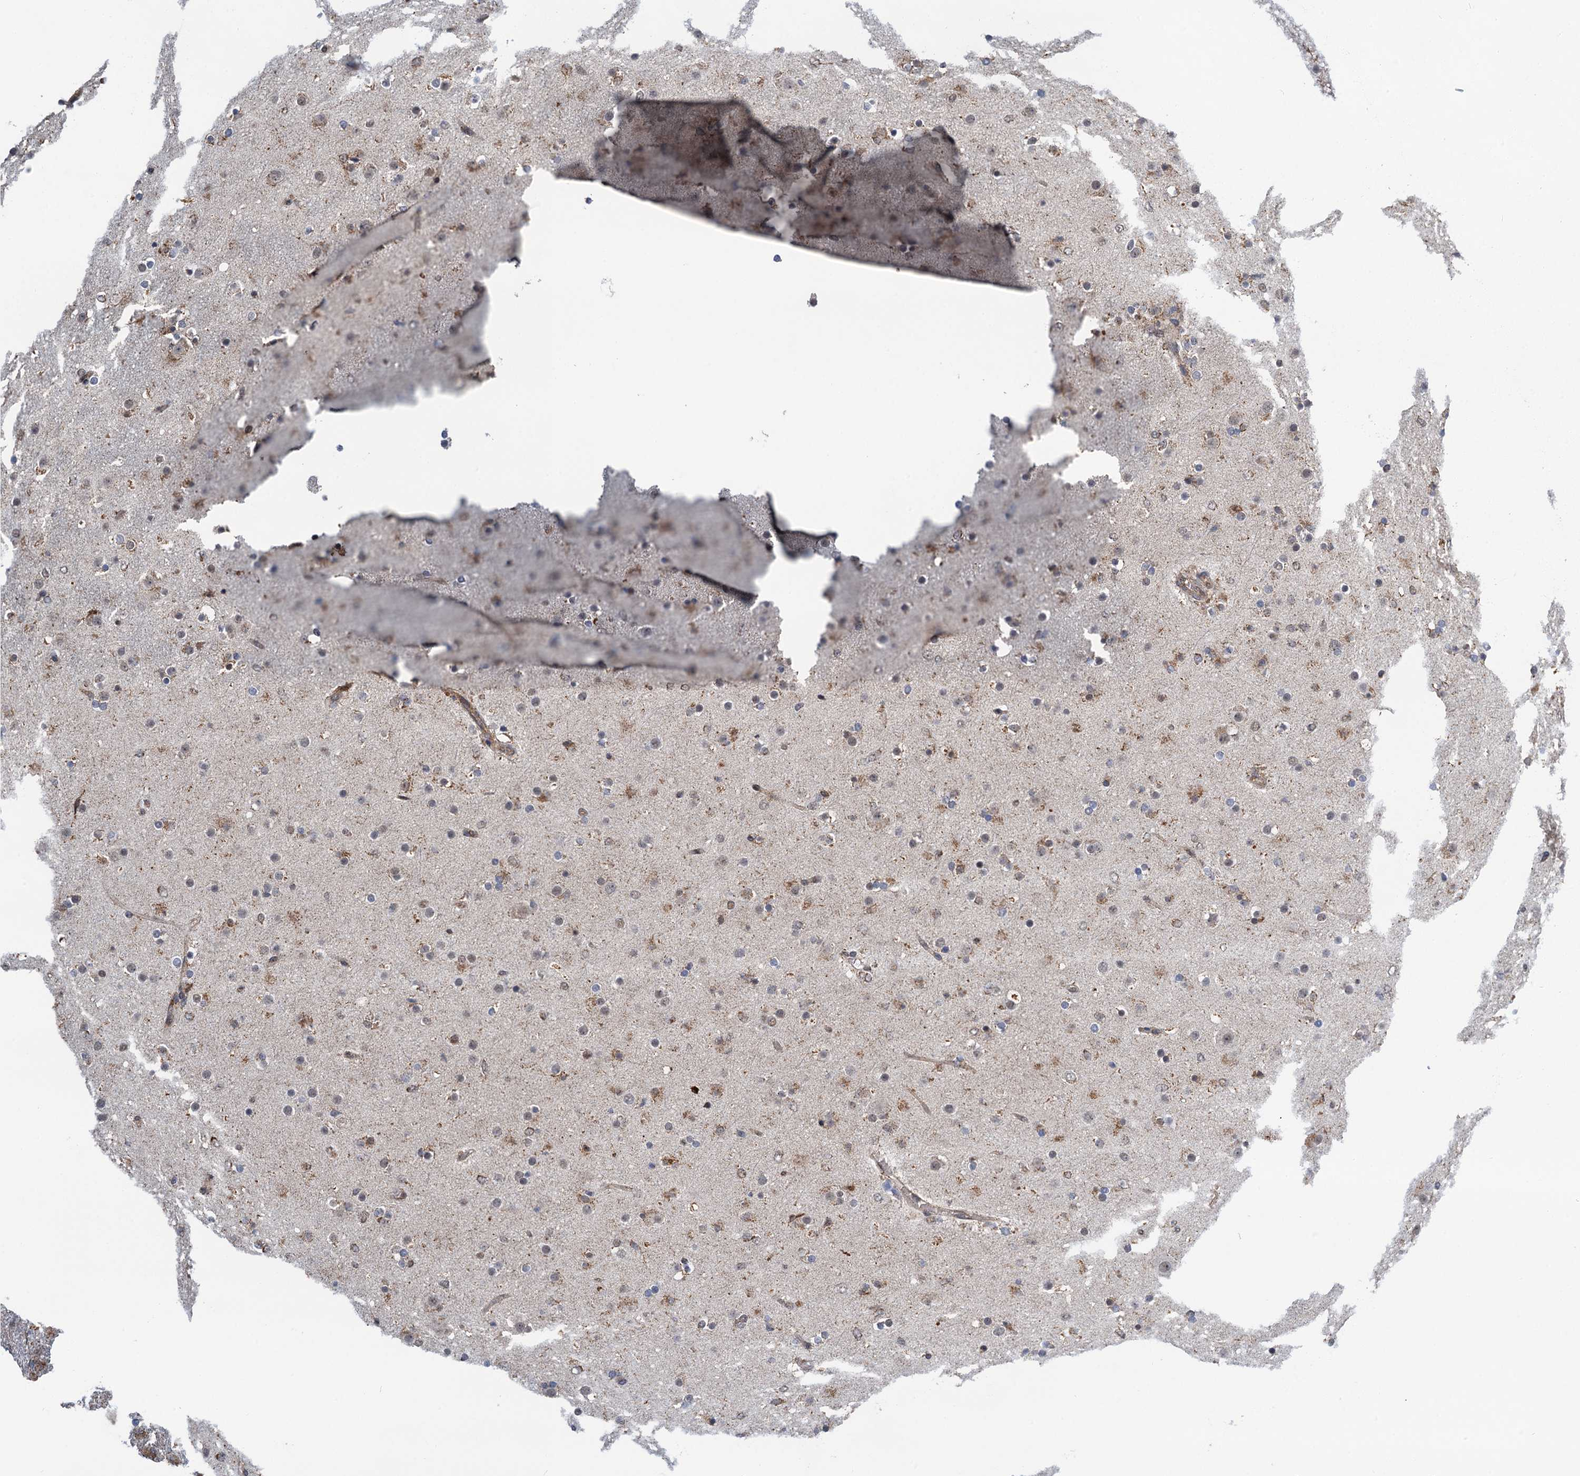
{"staining": {"intensity": "moderate", "quantity": "<25%", "location": "cytoplasmic/membranous"}, "tissue": "glioma", "cell_type": "Tumor cells", "image_type": "cancer", "snomed": [{"axis": "morphology", "description": "Glioma, malignant, Low grade"}, {"axis": "topography", "description": "Brain"}], "caption": "Immunohistochemical staining of human glioma exhibits low levels of moderate cytoplasmic/membranous staining in approximately <25% of tumor cells.", "gene": "CMPK2", "patient": {"sex": "male", "age": 65}}